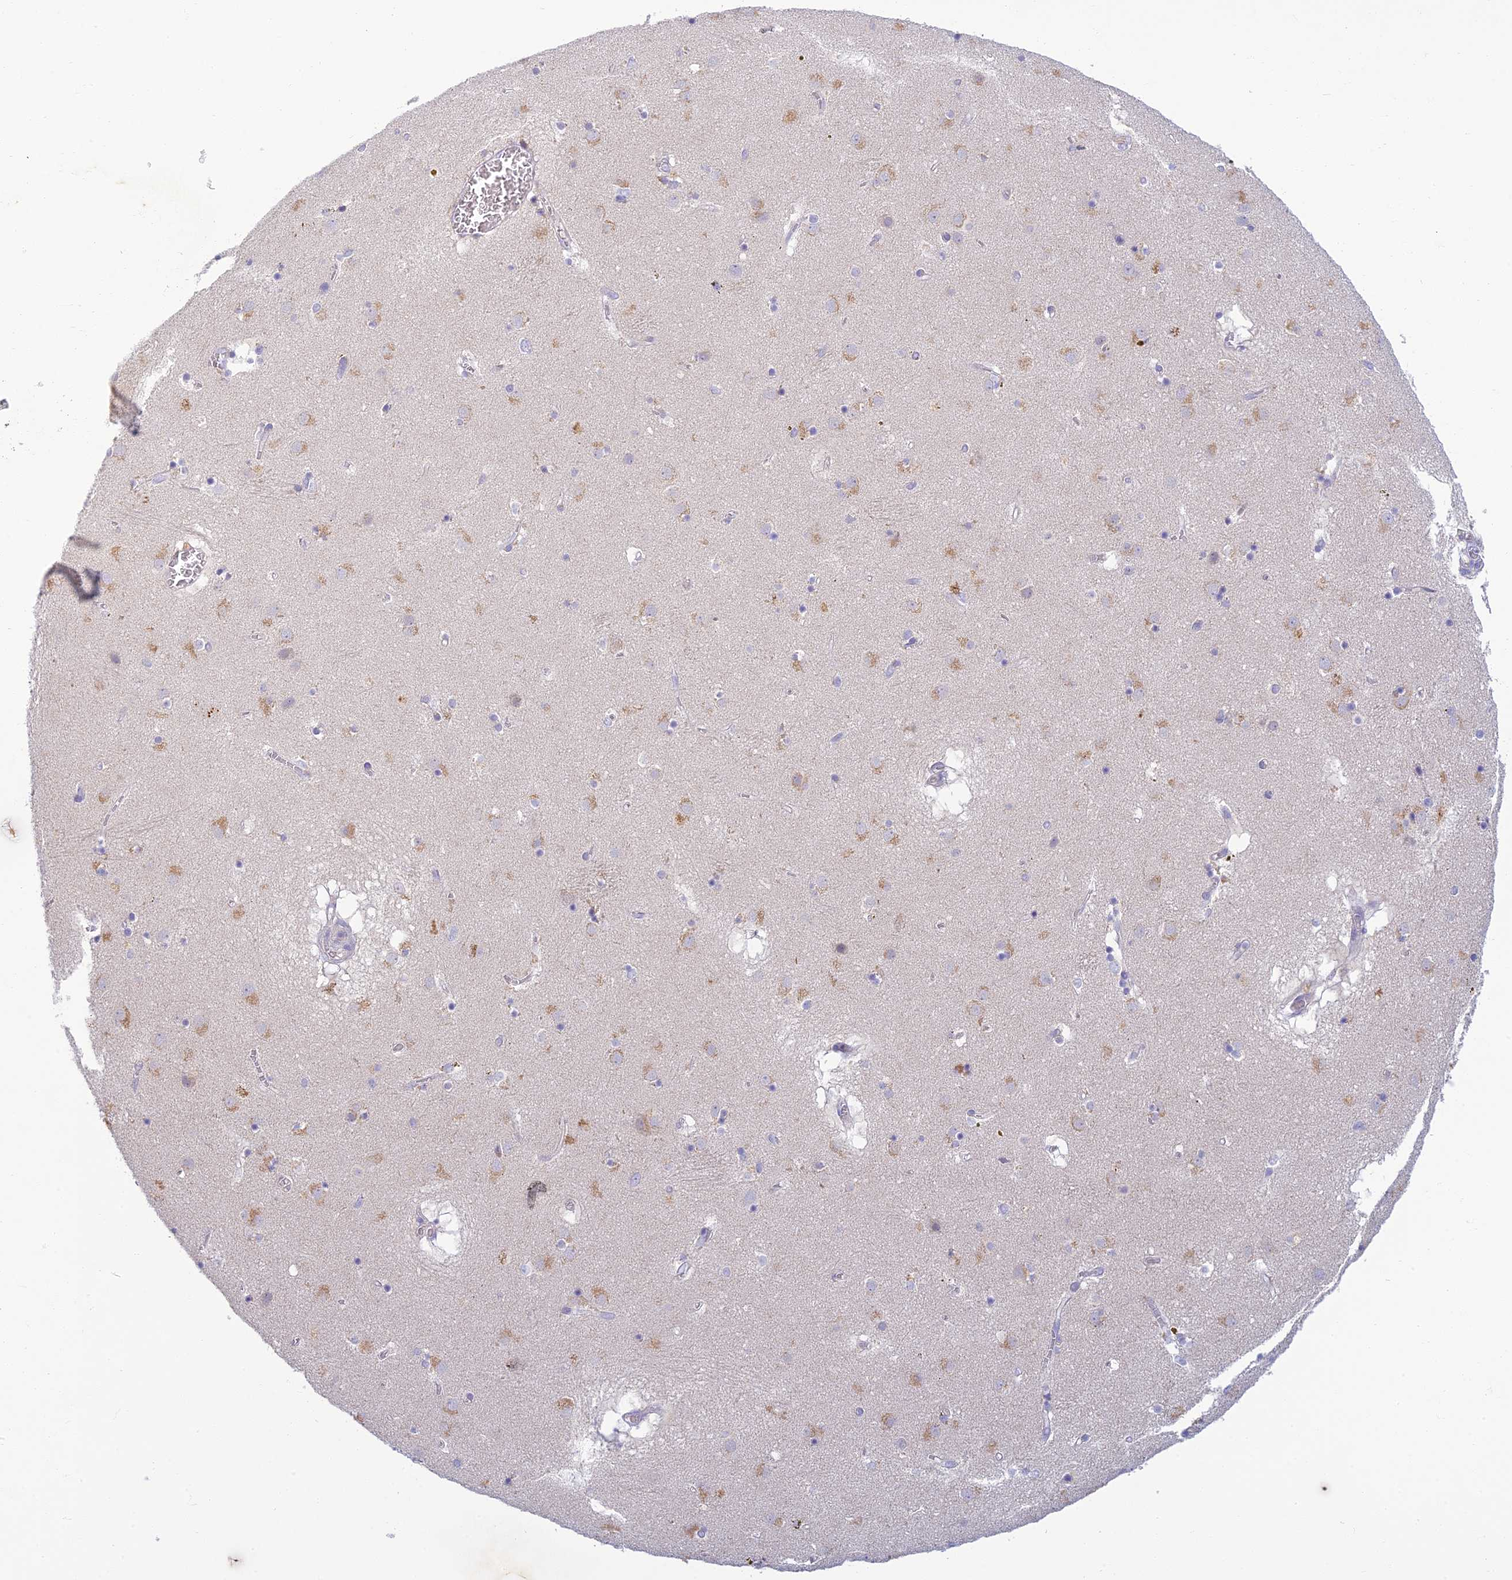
{"staining": {"intensity": "negative", "quantity": "none", "location": "none"}, "tissue": "caudate", "cell_type": "Glial cells", "image_type": "normal", "snomed": [{"axis": "morphology", "description": "Normal tissue, NOS"}, {"axis": "topography", "description": "Lateral ventricle wall"}], "caption": "Glial cells are negative for protein expression in unremarkable human caudate. (Stains: DAB immunohistochemistry (IHC) with hematoxylin counter stain, Microscopy: brightfield microscopy at high magnification).", "gene": "SLC25A41", "patient": {"sex": "male", "age": 70}}